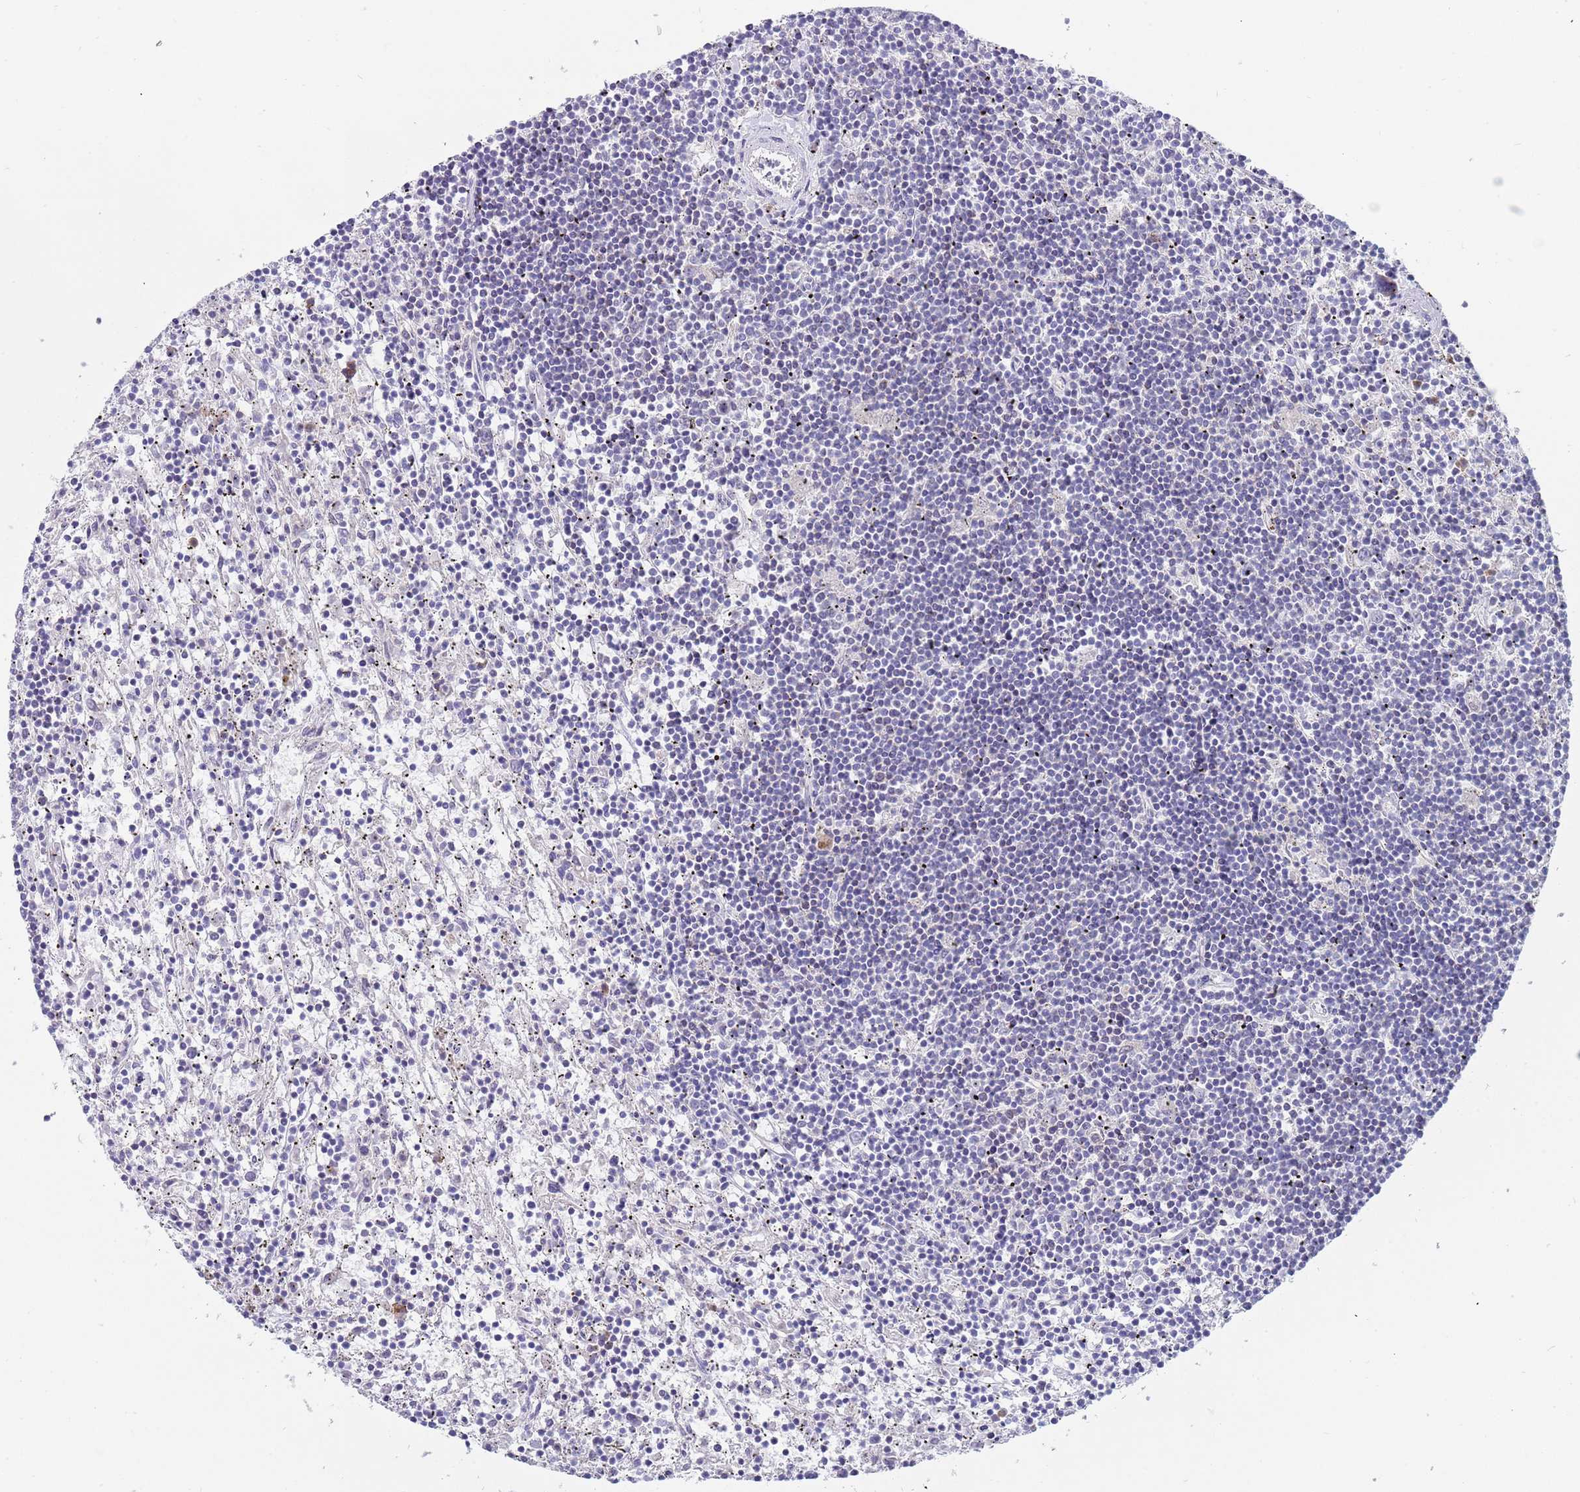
{"staining": {"intensity": "negative", "quantity": "none", "location": "none"}, "tissue": "lymphoma", "cell_type": "Tumor cells", "image_type": "cancer", "snomed": [{"axis": "morphology", "description": "Malignant lymphoma, non-Hodgkin's type, Low grade"}, {"axis": "topography", "description": "Spleen"}], "caption": "Tumor cells are negative for brown protein staining in lymphoma.", "gene": "TYW1", "patient": {"sex": "male", "age": 76}}